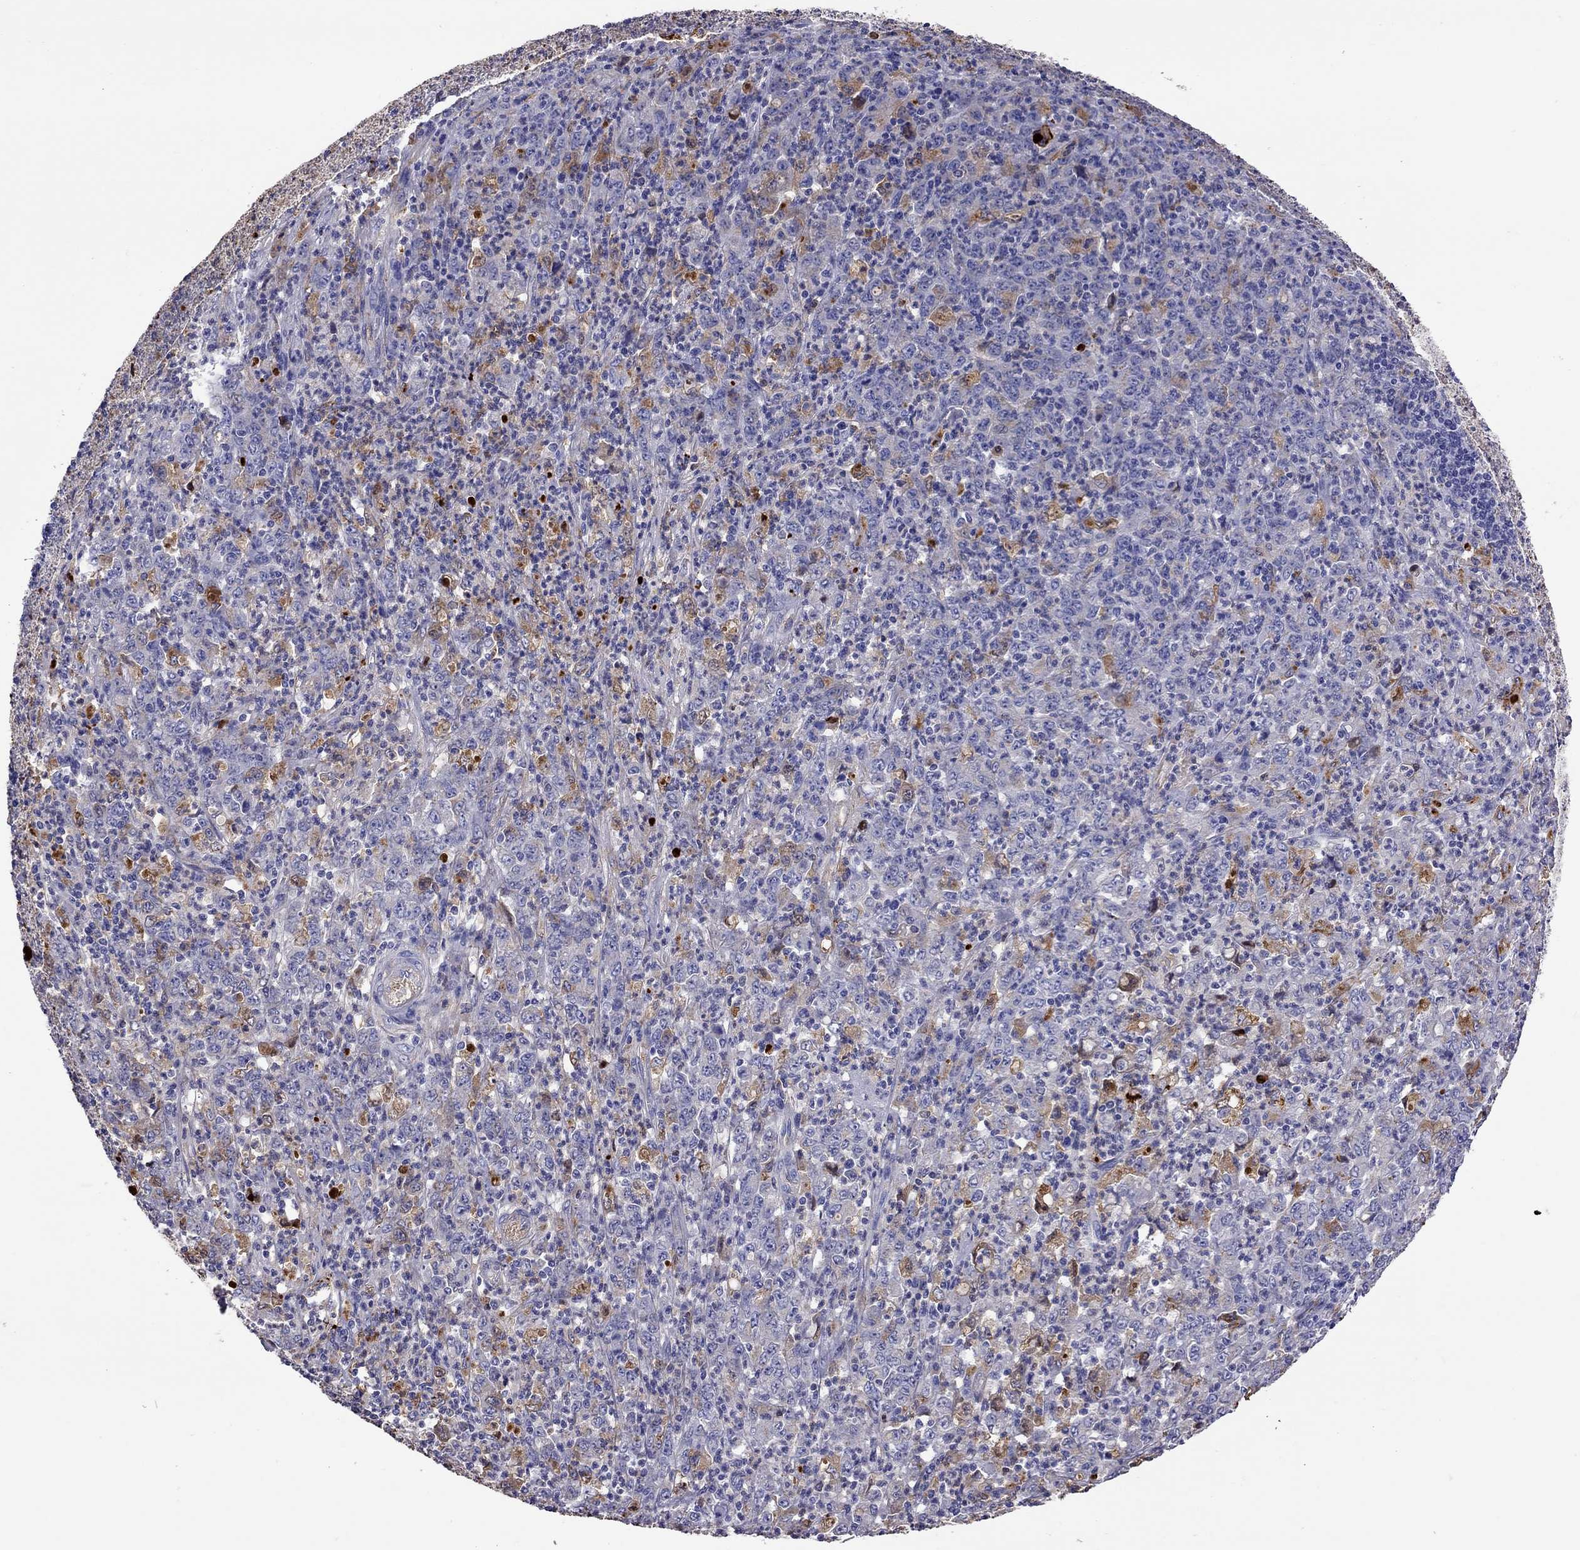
{"staining": {"intensity": "moderate", "quantity": "<25%", "location": "cytoplasmic/membranous"}, "tissue": "stomach cancer", "cell_type": "Tumor cells", "image_type": "cancer", "snomed": [{"axis": "morphology", "description": "Adenocarcinoma, NOS"}, {"axis": "topography", "description": "Stomach, lower"}], "caption": "DAB (3,3'-diaminobenzidine) immunohistochemical staining of stomach cancer (adenocarcinoma) shows moderate cytoplasmic/membranous protein positivity in approximately <25% of tumor cells.", "gene": "SERPINA3", "patient": {"sex": "female", "age": 71}}